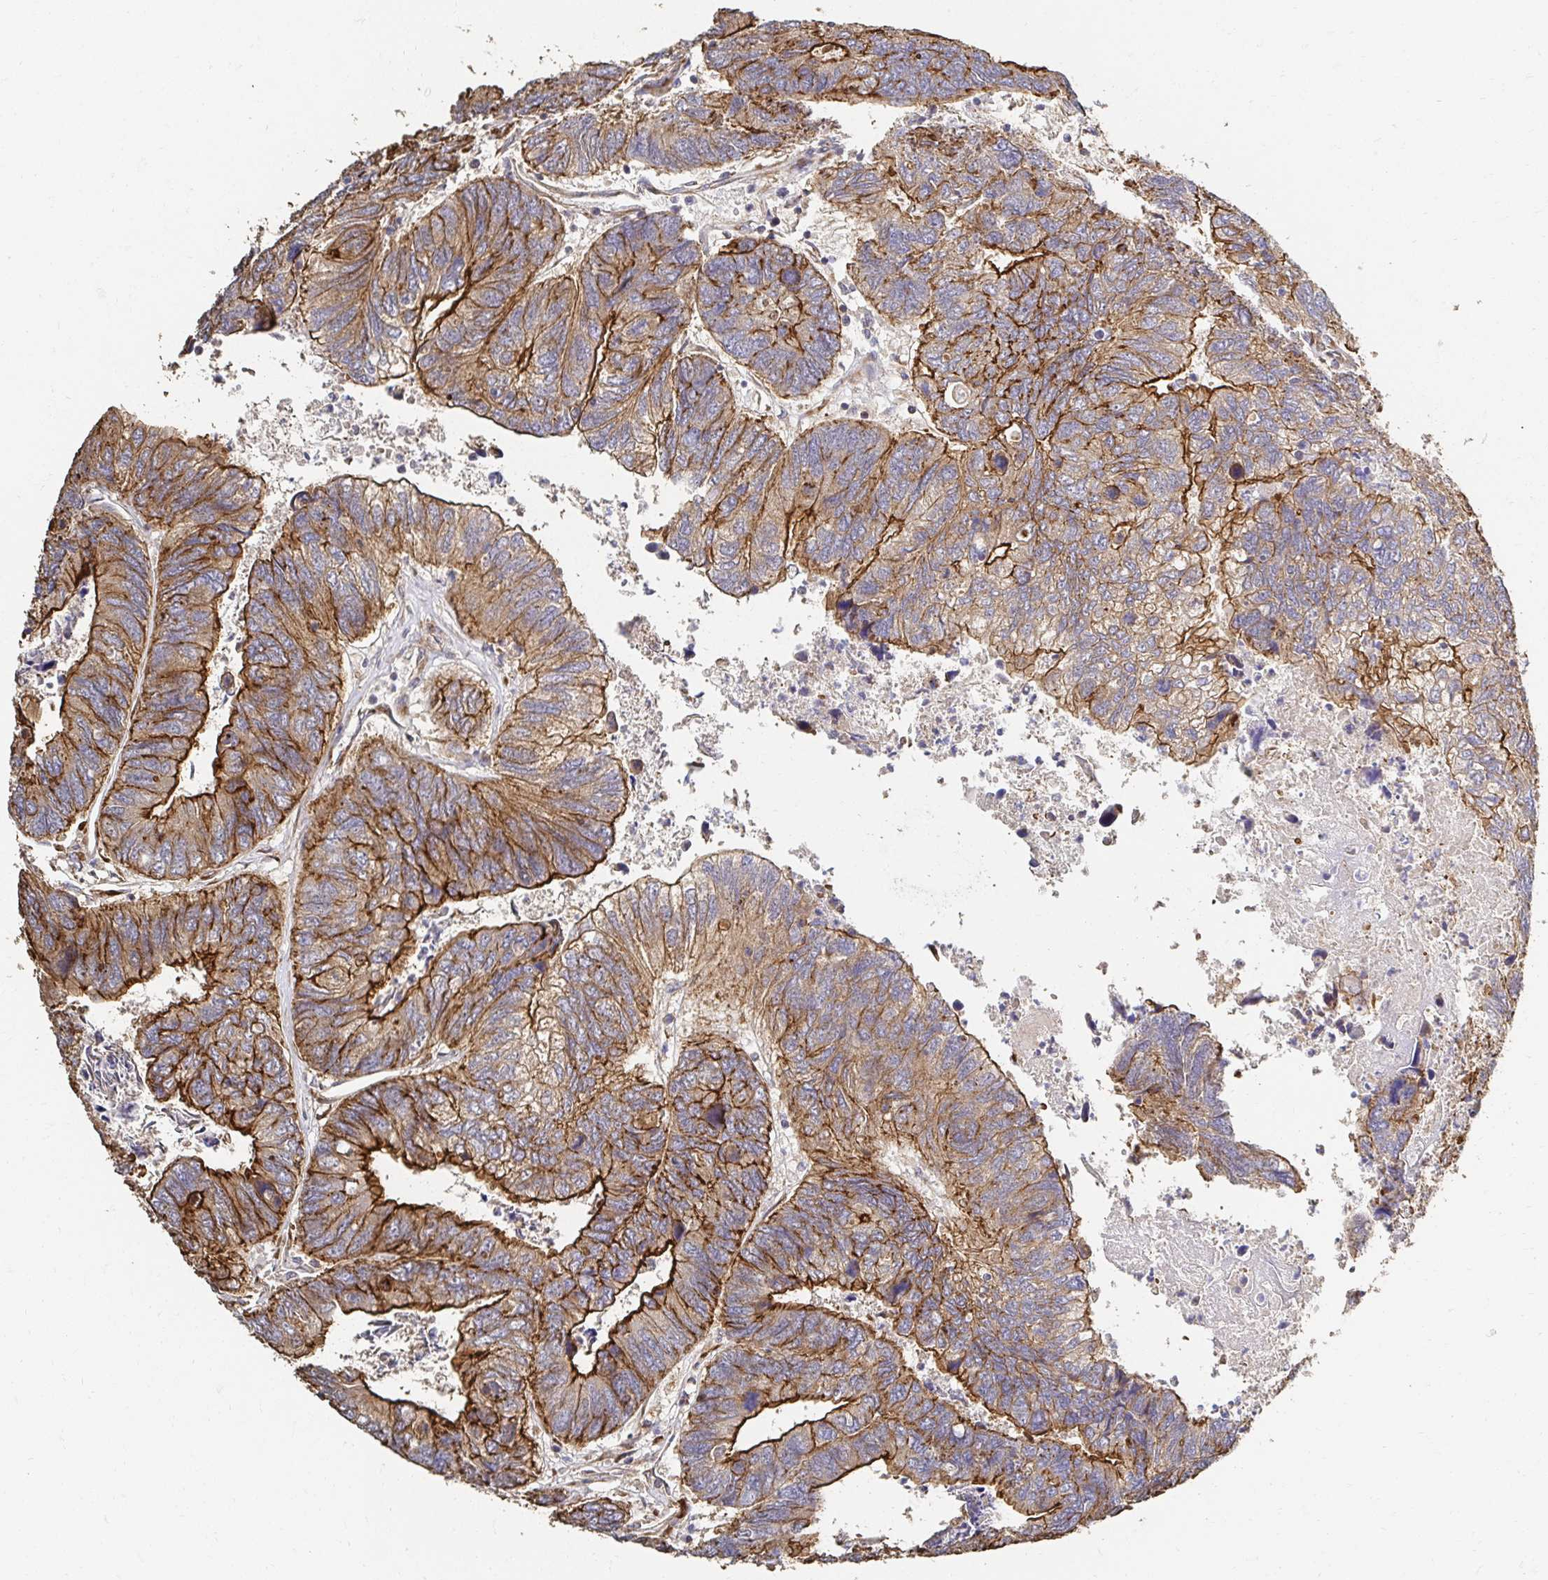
{"staining": {"intensity": "moderate", "quantity": ">75%", "location": "cytoplasmic/membranous"}, "tissue": "colorectal cancer", "cell_type": "Tumor cells", "image_type": "cancer", "snomed": [{"axis": "morphology", "description": "Adenocarcinoma, NOS"}, {"axis": "topography", "description": "Colon"}], "caption": "An image of adenocarcinoma (colorectal) stained for a protein reveals moderate cytoplasmic/membranous brown staining in tumor cells.", "gene": "APBB1", "patient": {"sex": "female", "age": 67}}